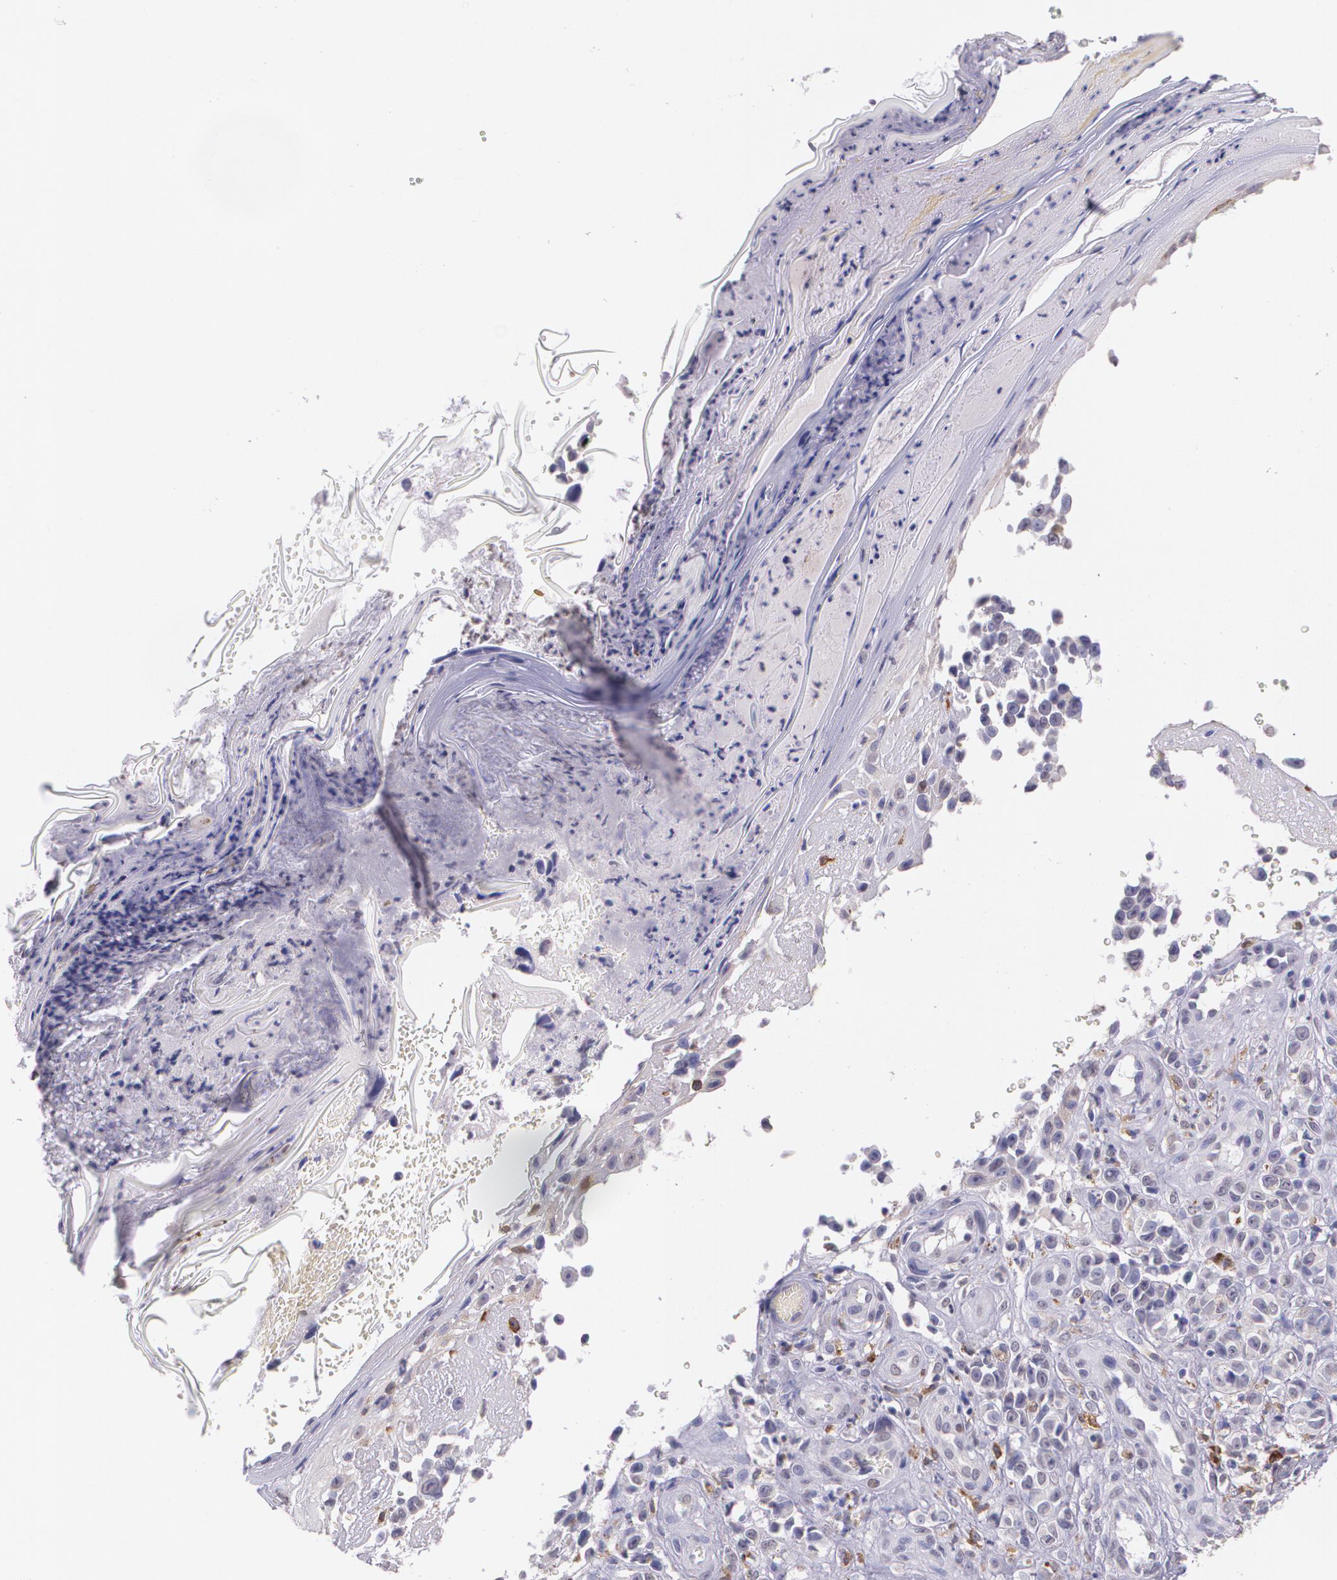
{"staining": {"intensity": "negative", "quantity": "none", "location": "none"}, "tissue": "melanoma", "cell_type": "Tumor cells", "image_type": "cancer", "snomed": [{"axis": "morphology", "description": "Malignant melanoma, NOS"}, {"axis": "topography", "description": "Skin"}], "caption": "Human melanoma stained for a protein using immunohistochemistry (IHC) displays no staining in tumor cells.", "gene": "RTN1", "patient": {"sex": "female", "age": 82}}